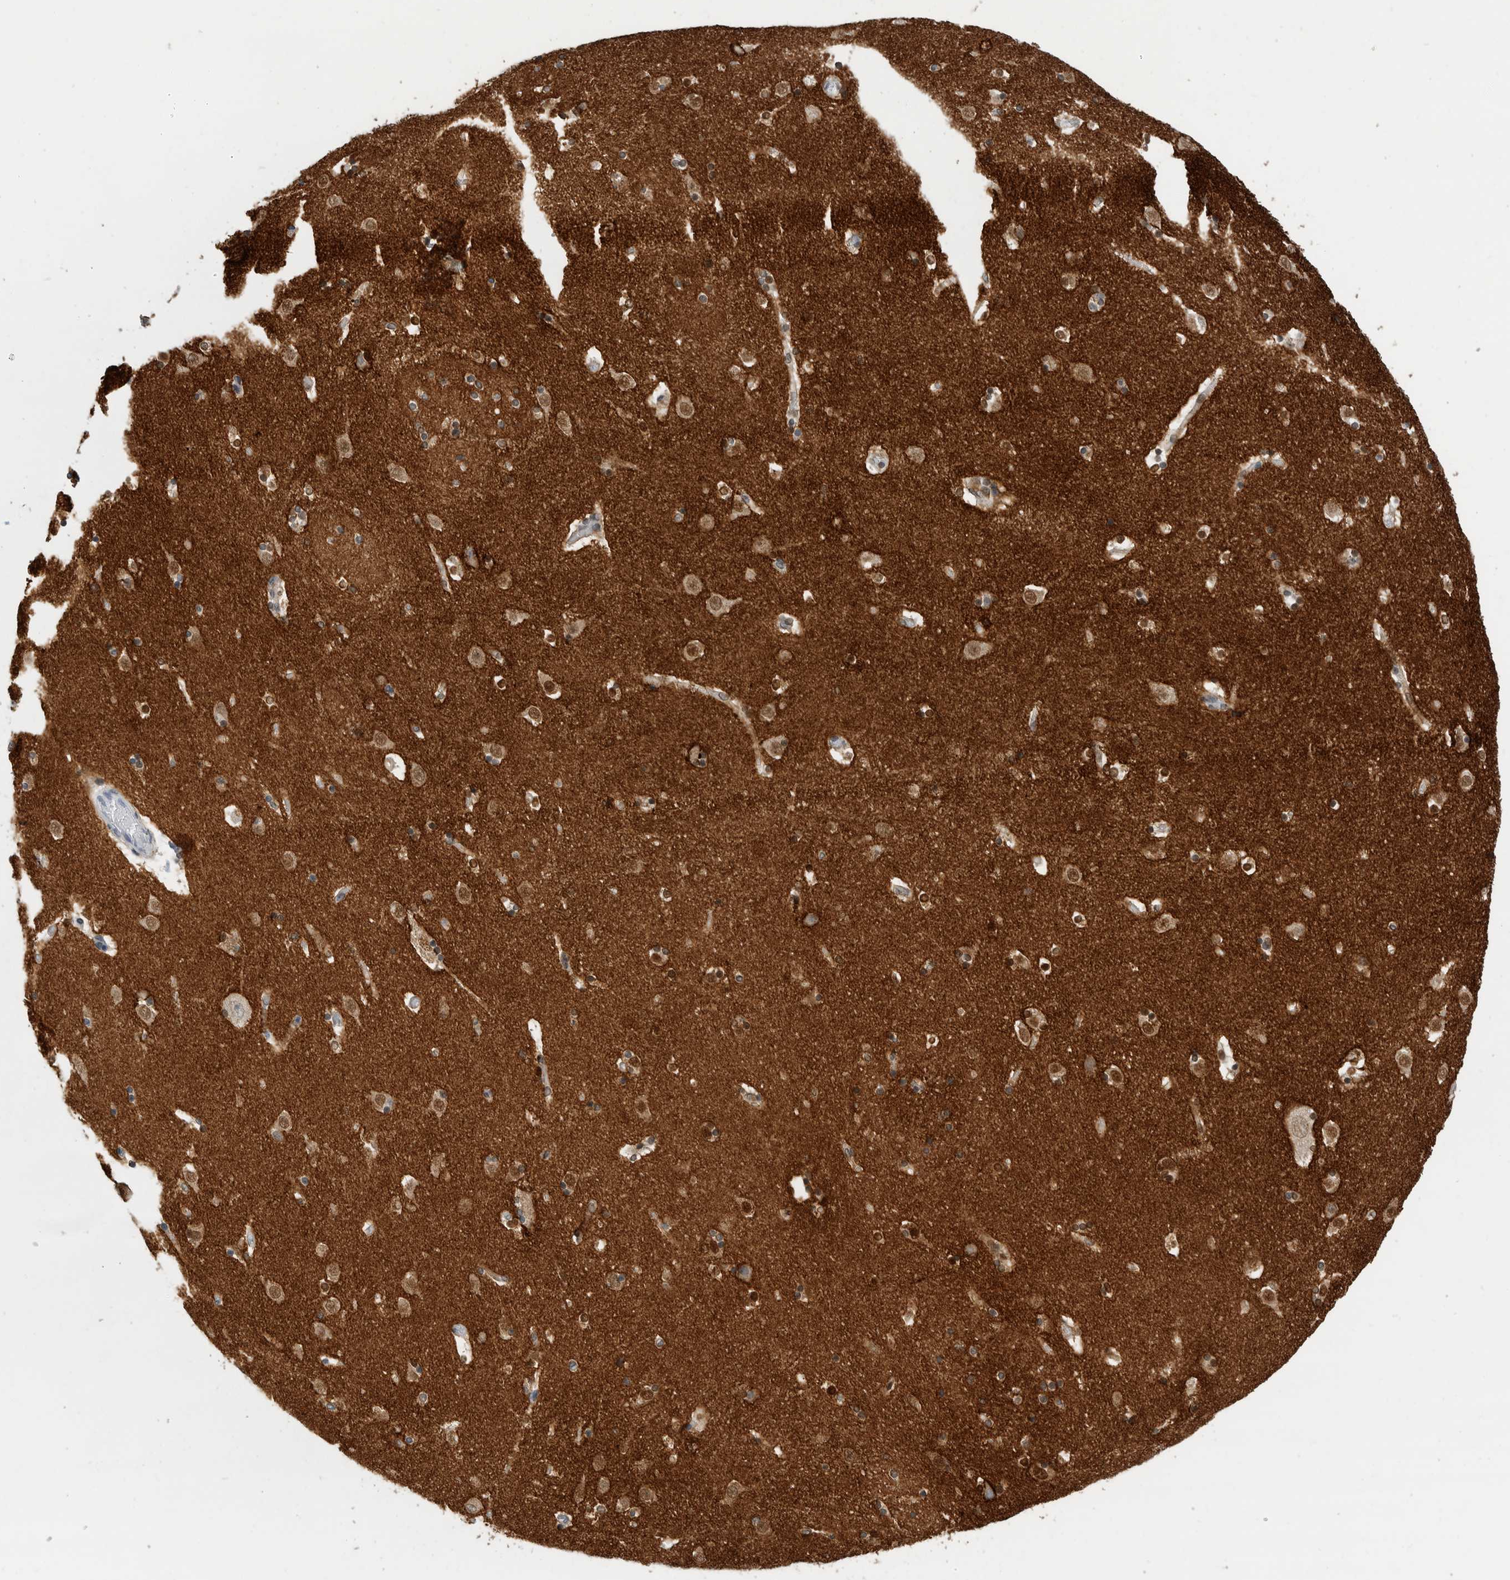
{"staining": {"intensity": "moderate", "quantity": "25%-75%", "location": "cytoplasmic/membranous,nuclear"}, "tissue": "caudate", "cell_type": "Glial cells", "image_type": "normal", "snomed": [{"axis": "morphology", "description": "Normal tissue, NOS"}, {"axis": "topography", "description": "Lateral ventricle wall"}], "caption": "Immunohistochemistry (IHC) (DAB) staining of normal human caudate demonstrates moderate cytoplasmic/membranous,nuclear protein expression in approximately 25%-75% of glial cells.", "gene": "BCAN", "patient": {"sex": "male", "age": 45}}